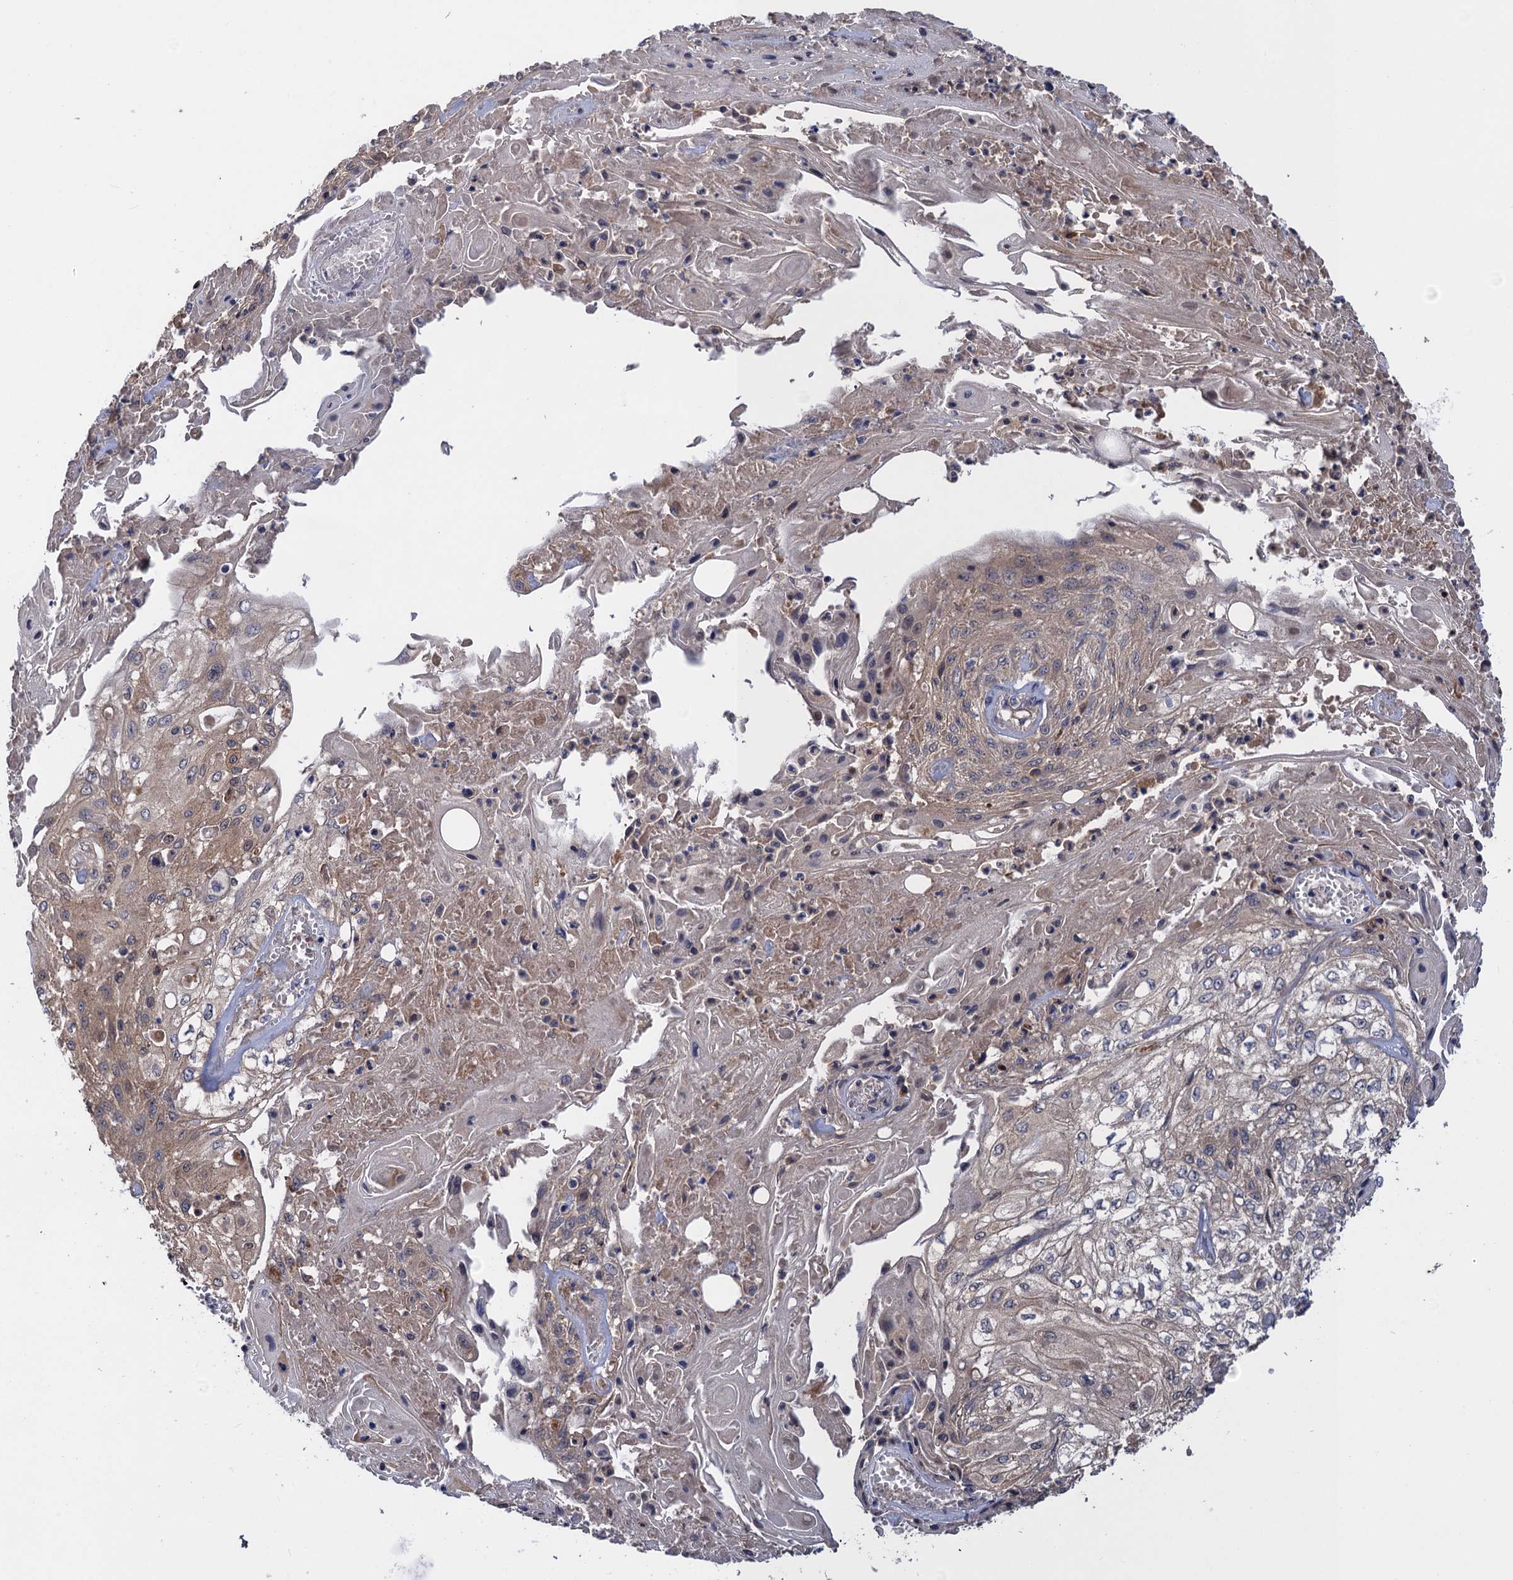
{"staining": {"intensity": "weak", "quantity": "<25%", "location": "cytoplasmic/membranous"}, "tissue": "skin cancer", "cell_type": "Tumor cells", "image_type": "cancer", "snomed": [{"axis": "morphology", "description": "Squamous cell carcinoma, NOS"}, {"axis": "morphology", "description": "Squamous cell carcinoma, metastatic, NOS"}, {"axis": "topography", "description": "Skin"}, {"axis": "topography", "description": "Lymph node"}], "caption": "Immunohistochemistry of human skin cancer exhibits no expression in tumor cells. (DAB (3,3'-diaminobenzidine) IHC visualized using brightfield microscopy, high magnification).", "gene": "DGKA", "patient": {"sex": "male", "age": 75}}